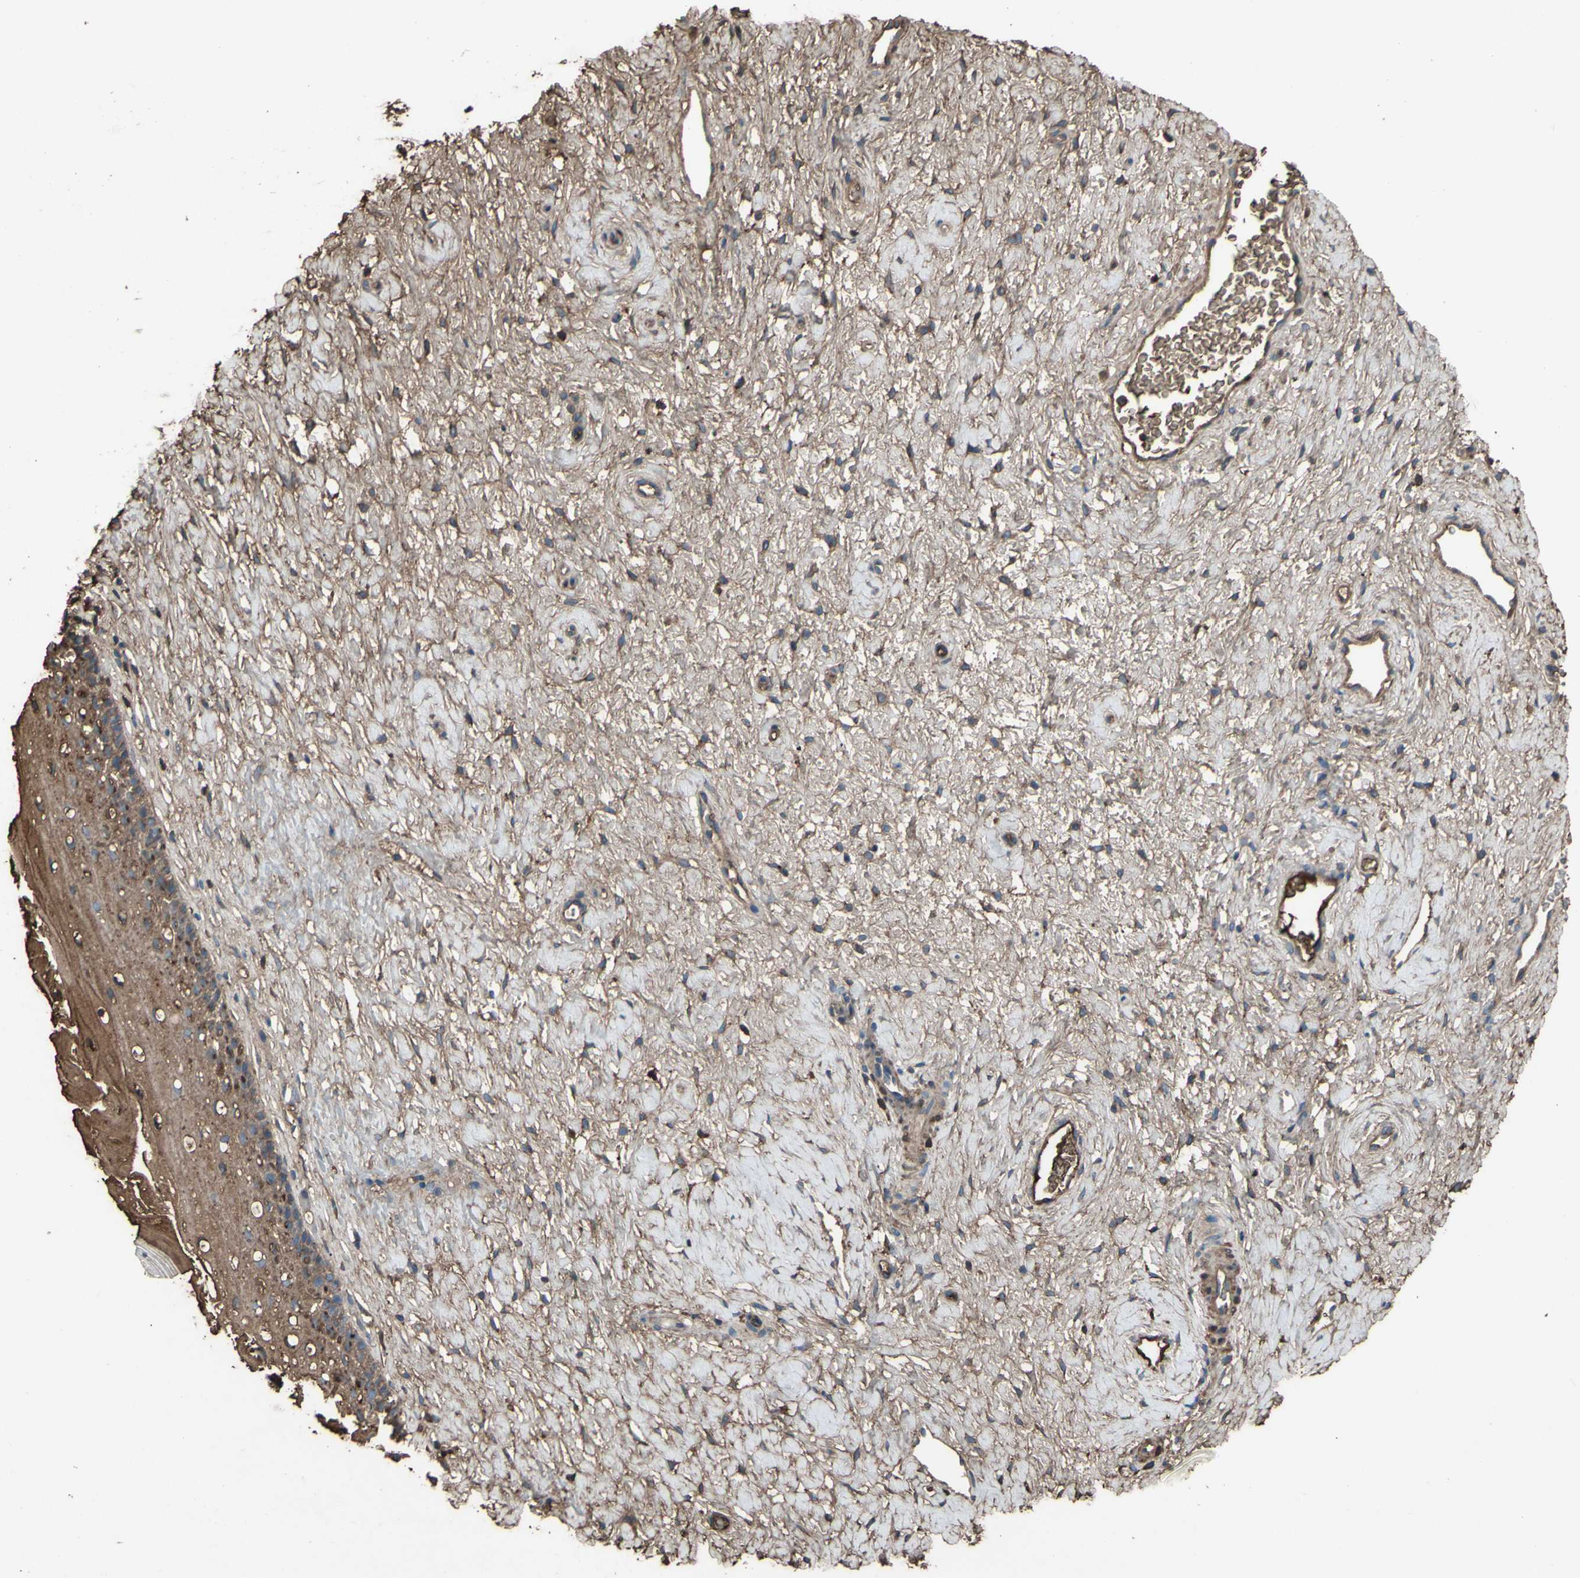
{"staining": {"intensity": "moderate", "quantity": "<25%", "location": "cytoplasmic/membranous"}, "tissue": "cervix", "cell_type": "Squamous epithelial cells", "image_type": "normal", "snomed": [{"axis": "morphology", "description": "Normal tissue, NOS"}, {"axis": "topography", "description": "Cervix"}], "caption": "Immunohistochemical staining of normal human cervix displays <25% levels of moderate cytoplasmic/membranous protein positivity in about <25% of squamous epithelial cells. The protein of interest is shown in brown color, while the nuclei are stained blue.", "gene": "PTGDS", "patient": {"sex": "female", "age": 39}}